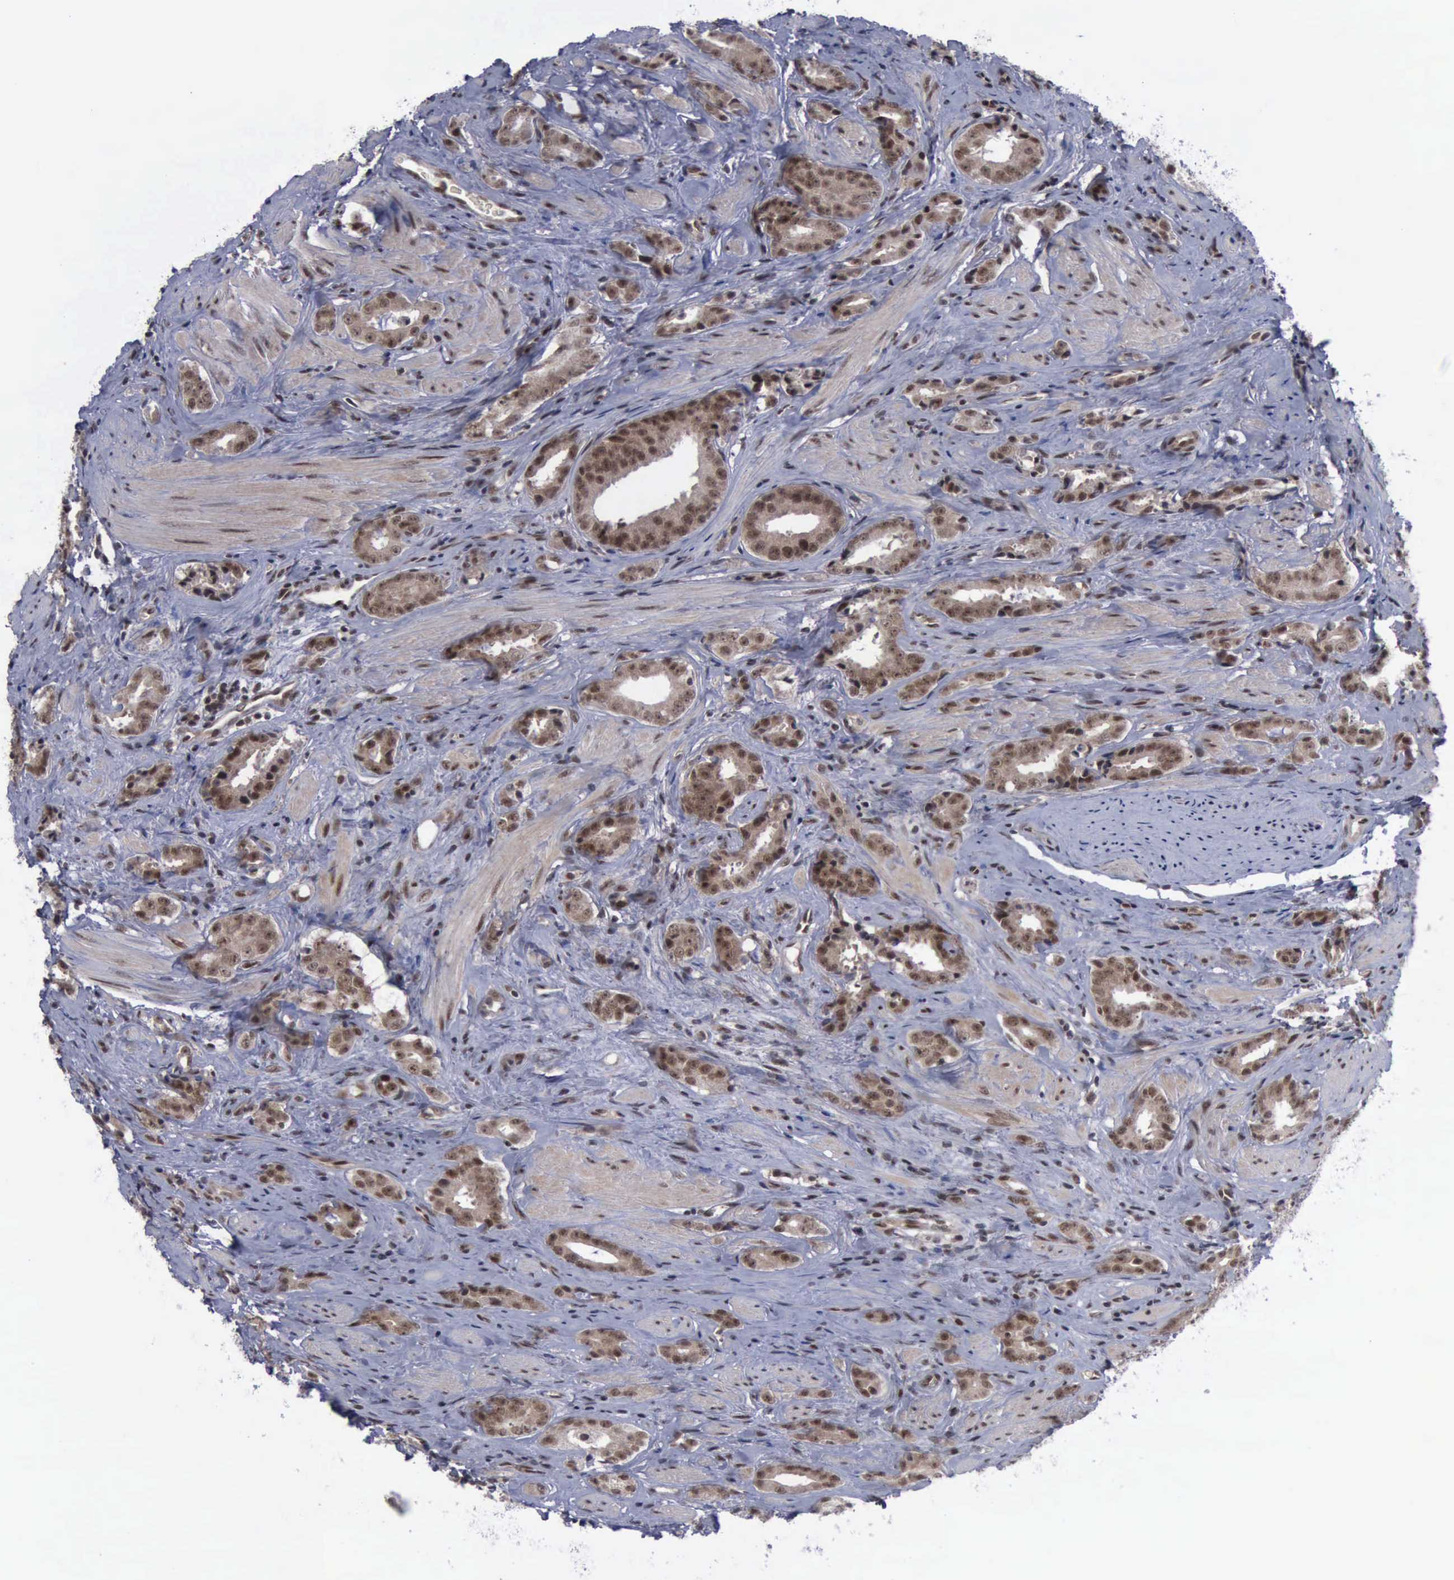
{"staining": {"intensity": "strong", "quantity": ">75%", "location": "cytoplasmic/membranous,nuclear"}, "tissue": "prostate cancer", "cell_type": "Tumor cells", "image_type": "cancer", "snomed": [{"axis": "morphology", "description": "Adenocarcinoma, Medium grade"}, {"axis": "topography", "description": "Prostate"}], "caption": "IHC staining of prostate cancer (adenocarcinoma (medium-grade)), which displays high levels of strong cytoplasmic/membranous and nuclear positivity in about >75% of tumor cells indicating strong cytoplasmic/membranous and nuclear protein positivity. The staining was performed using DAB (3,3'-diaminobenzidine) (brown) for protein detection and nuclei were counterstained in hematoxylin (blue).", "gene": "ATM", "patient": {"sex": "male", "age": 53}}